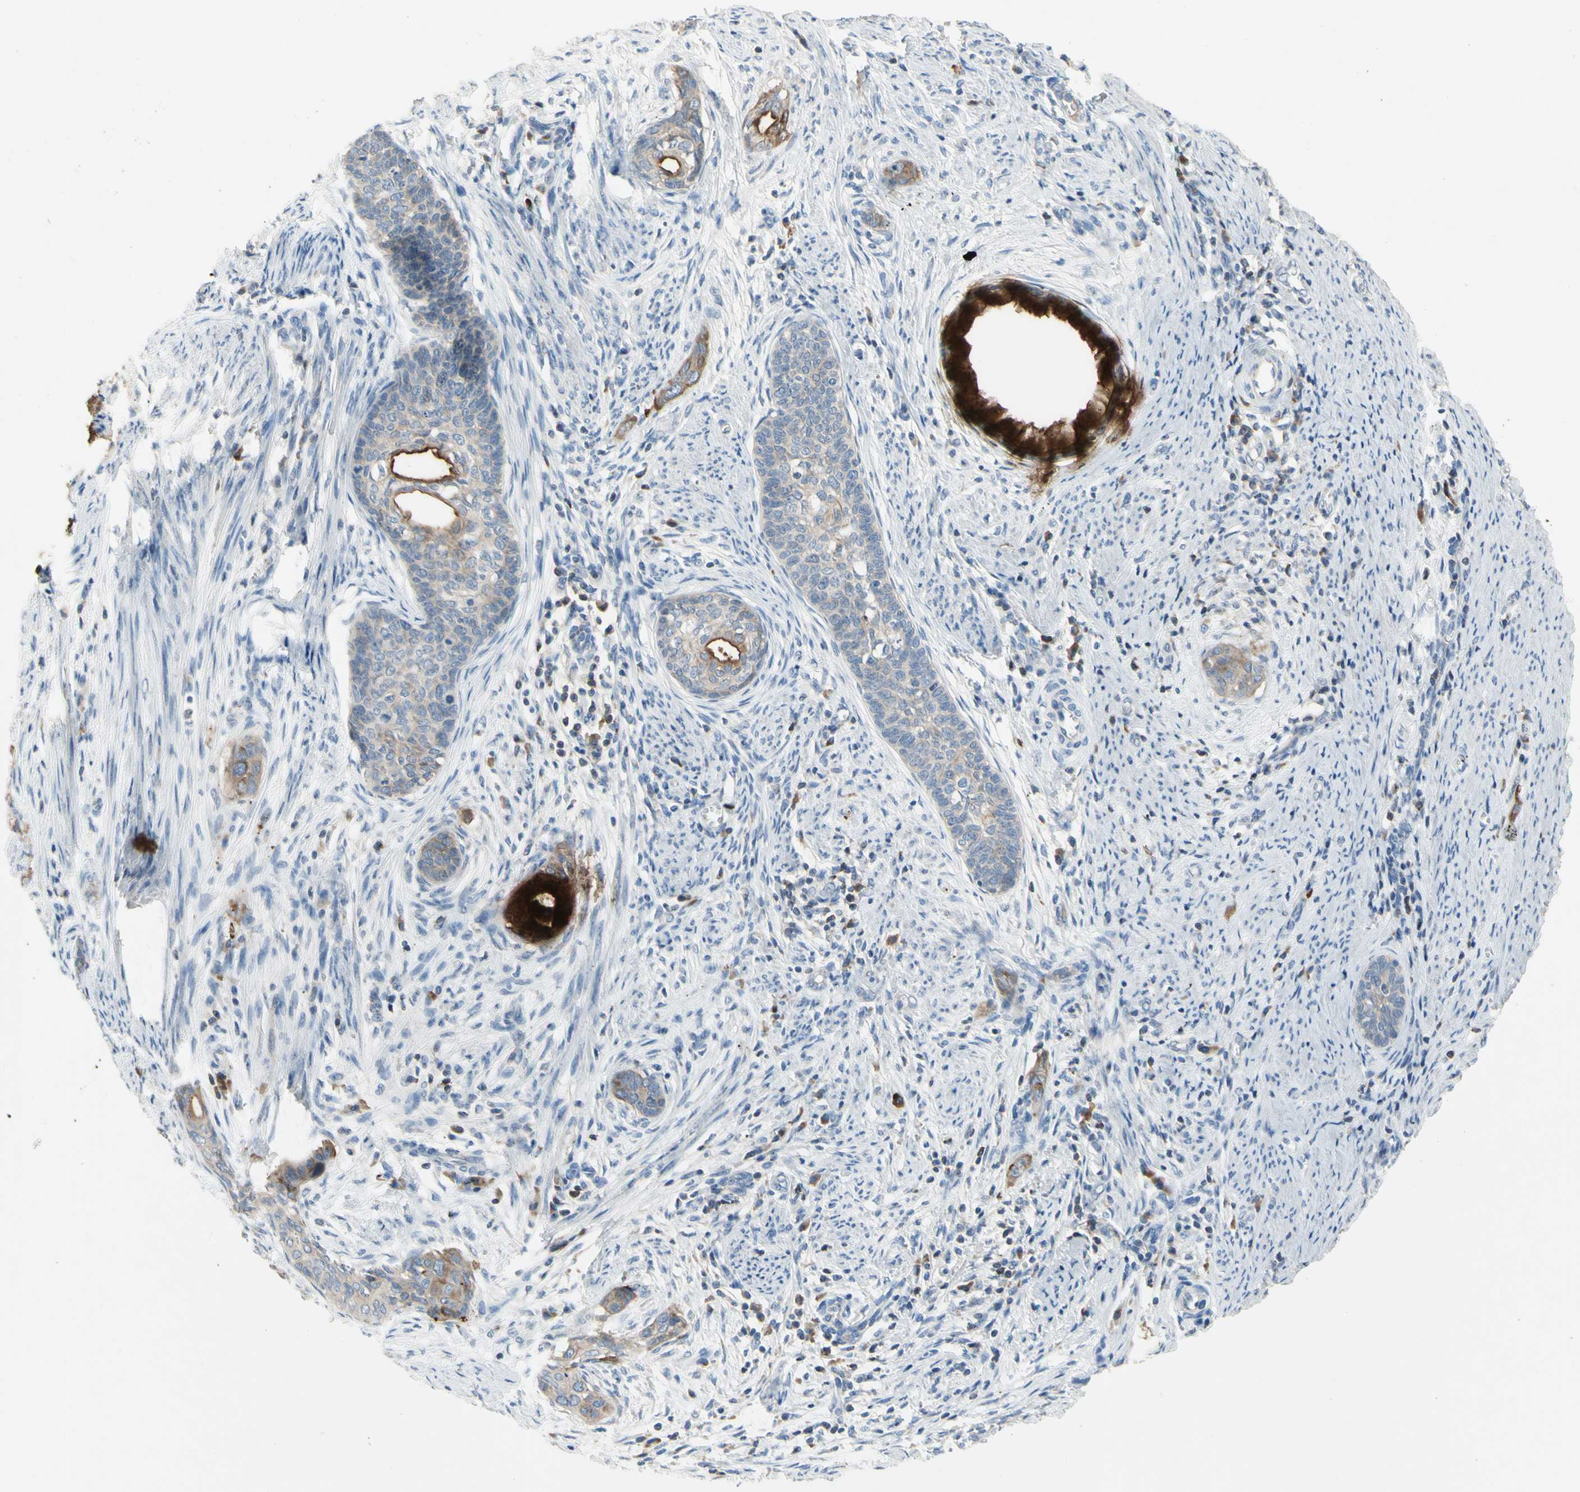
{"staining": {"intensity": "weak", "quantity": ">75%", "location": "cytoplasmic/membranous"}, "tissue": "cervical cancer", "cell_type": "Tumor cells", "image_type": "cancer", "snomed": [{"axis": "morphology", "description": "Squamous cell carcinoma, NOS"}, {"axis": "topography", "description": "Cervix"}], "caption": "Cervical cancer (squamous cell carcinoma) tissue displays weak cytoplasmic/membranous expression in approximately >75% of tumor cells The protein is stained brown, and the nuclei are stained in blue (DAB (3,3'-diaminobenzidine) IHC with brightfield microscopy, high magnification).", "gene": "MUC1", "patient": {"sex": "female", "age": 33}}